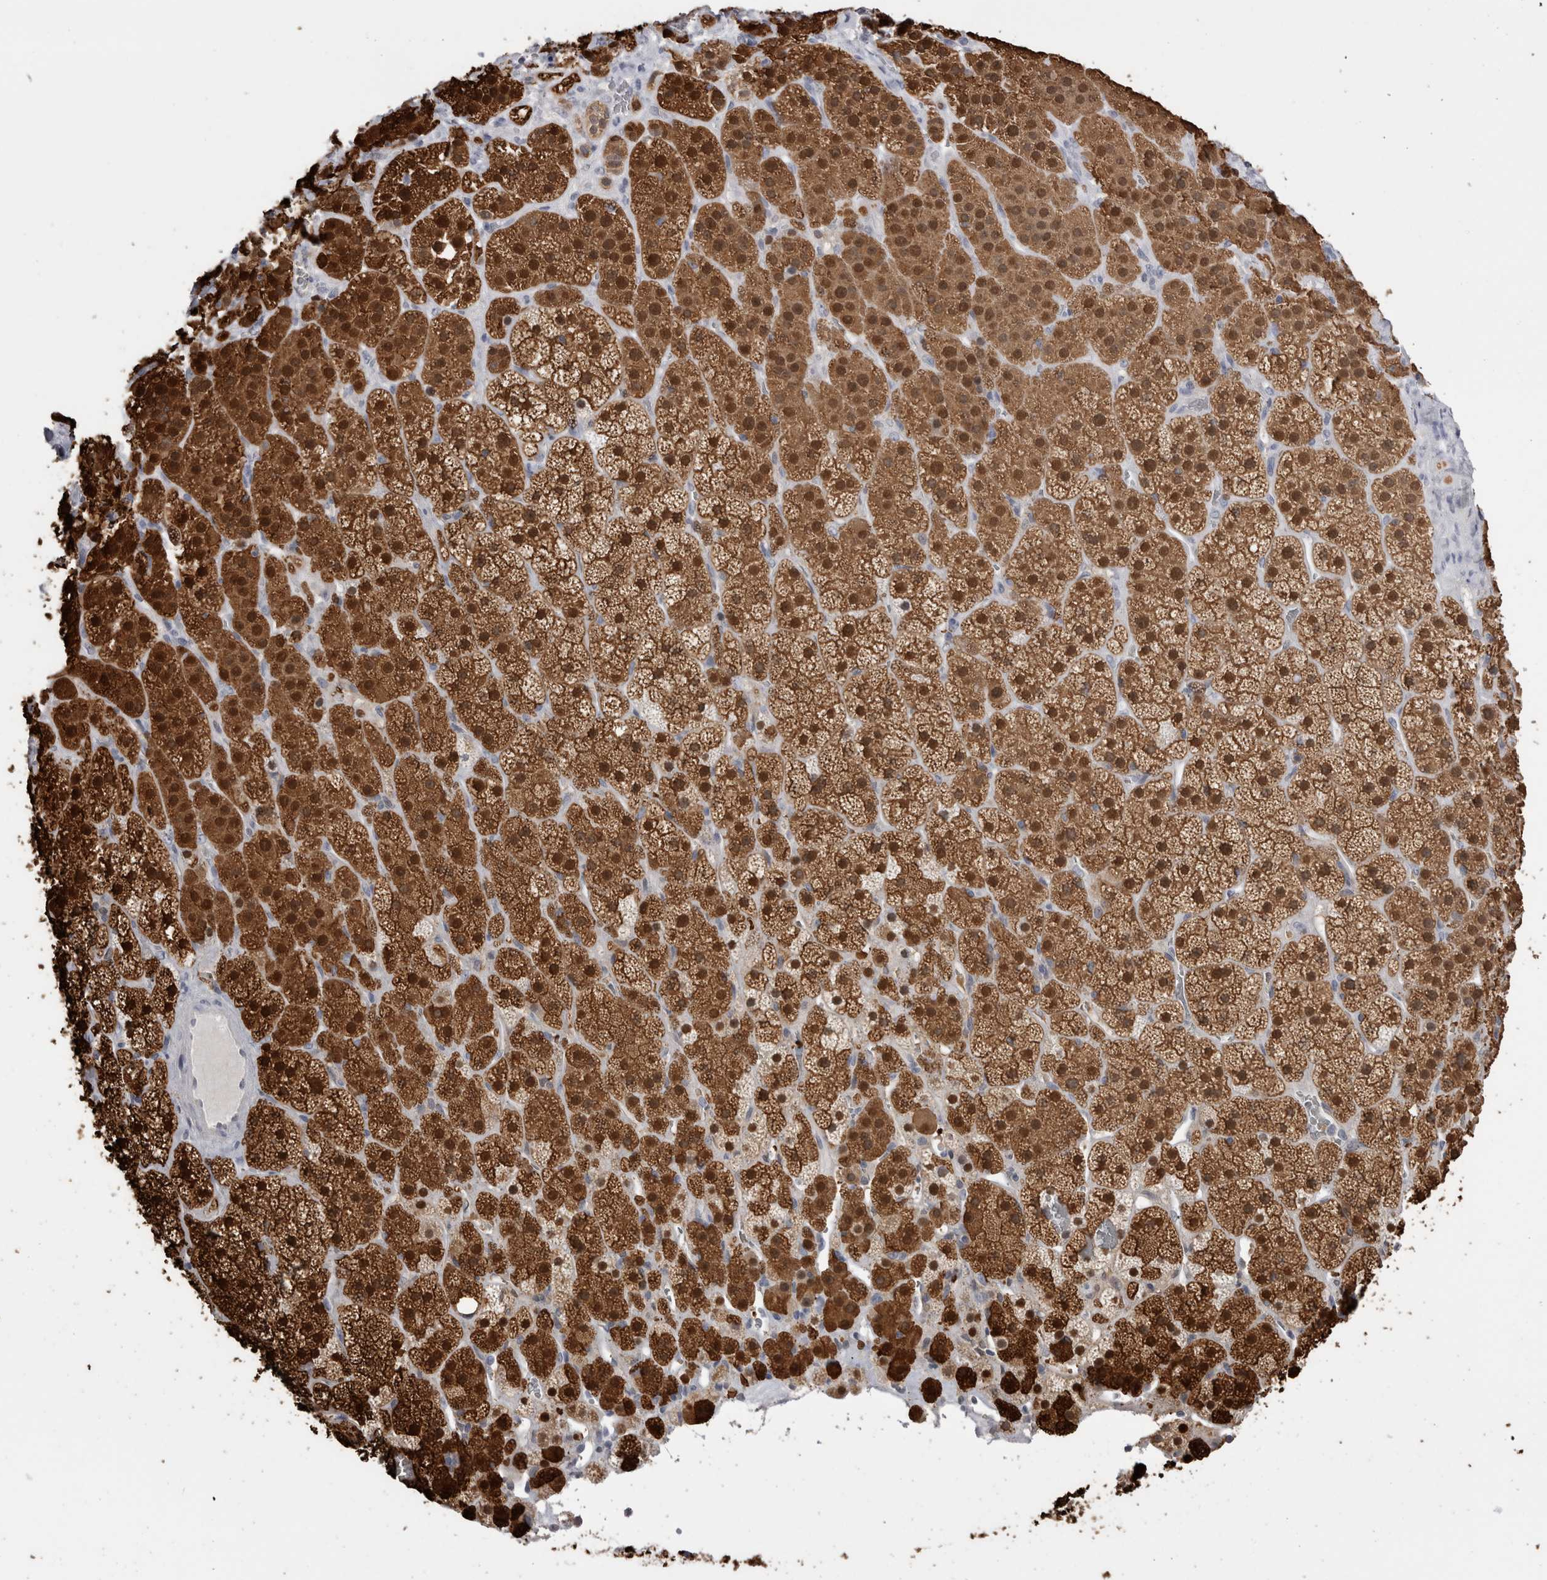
{"staining": {"intensity": "strong", "quantity": ">75%", "location": "cytoplasmic/membranous,nuclear"}, "tissue": "adrenal gland", "cell_type": "Glandular cells", "image_type": "normal", "snomed": [{"axis": "morphology", "description": "Normal tissue, NOS"}, {"axis": "topography", "description": "Adrenal gland"}], "caption": "A high-resolution photomicrograph shows immunohistochemistry staining of normal adrenal gland, which exhibits strong cytoplasmic/membranous,nuclear expression in about >75% of glandular cells.", "gene": "SUCNR1", "patient": {"sex": "male", "age": 57}}